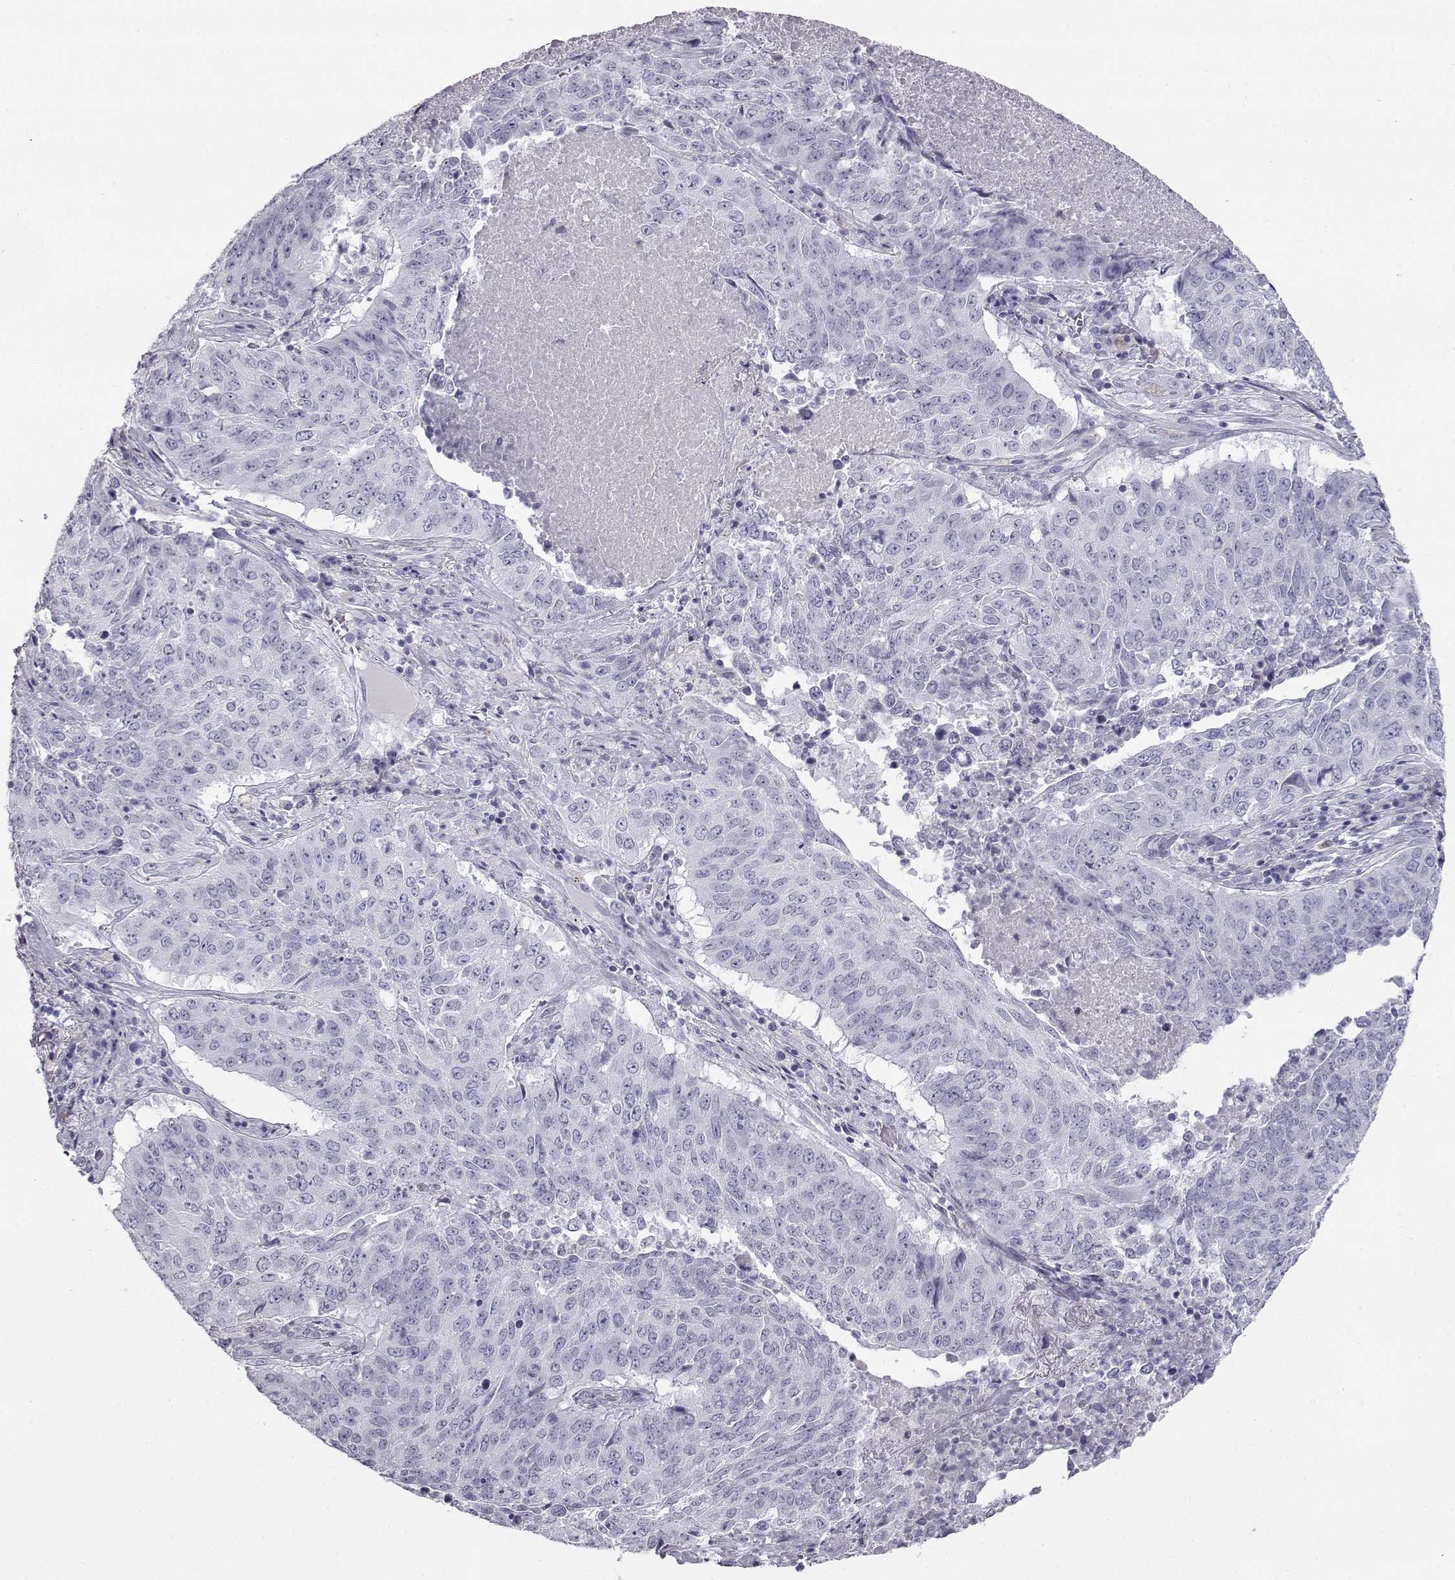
{"staining": {"intensity": "negative", "quantity": "none", "location": "none"}, "tissue": "lung cancer", "cell_type": "Tumor cells", "image_type": "cancer", "snomed": [{"axis": "morphology", "description": "Normal tissue, NOS"}, {"axis": "morphology", "description": "Squamous cell carcinoma, NOS"}, {"axis": "topography", "description": "Bronchus"}, {"axis": "topography", "description": "Lung"}], "caption": "This is a image of IHC staining of lung squamous cell carcinoma, which shows no expression in tumor cells.", "gene": "ITLN2", "patient": {"sex": "male", "age": 64}}